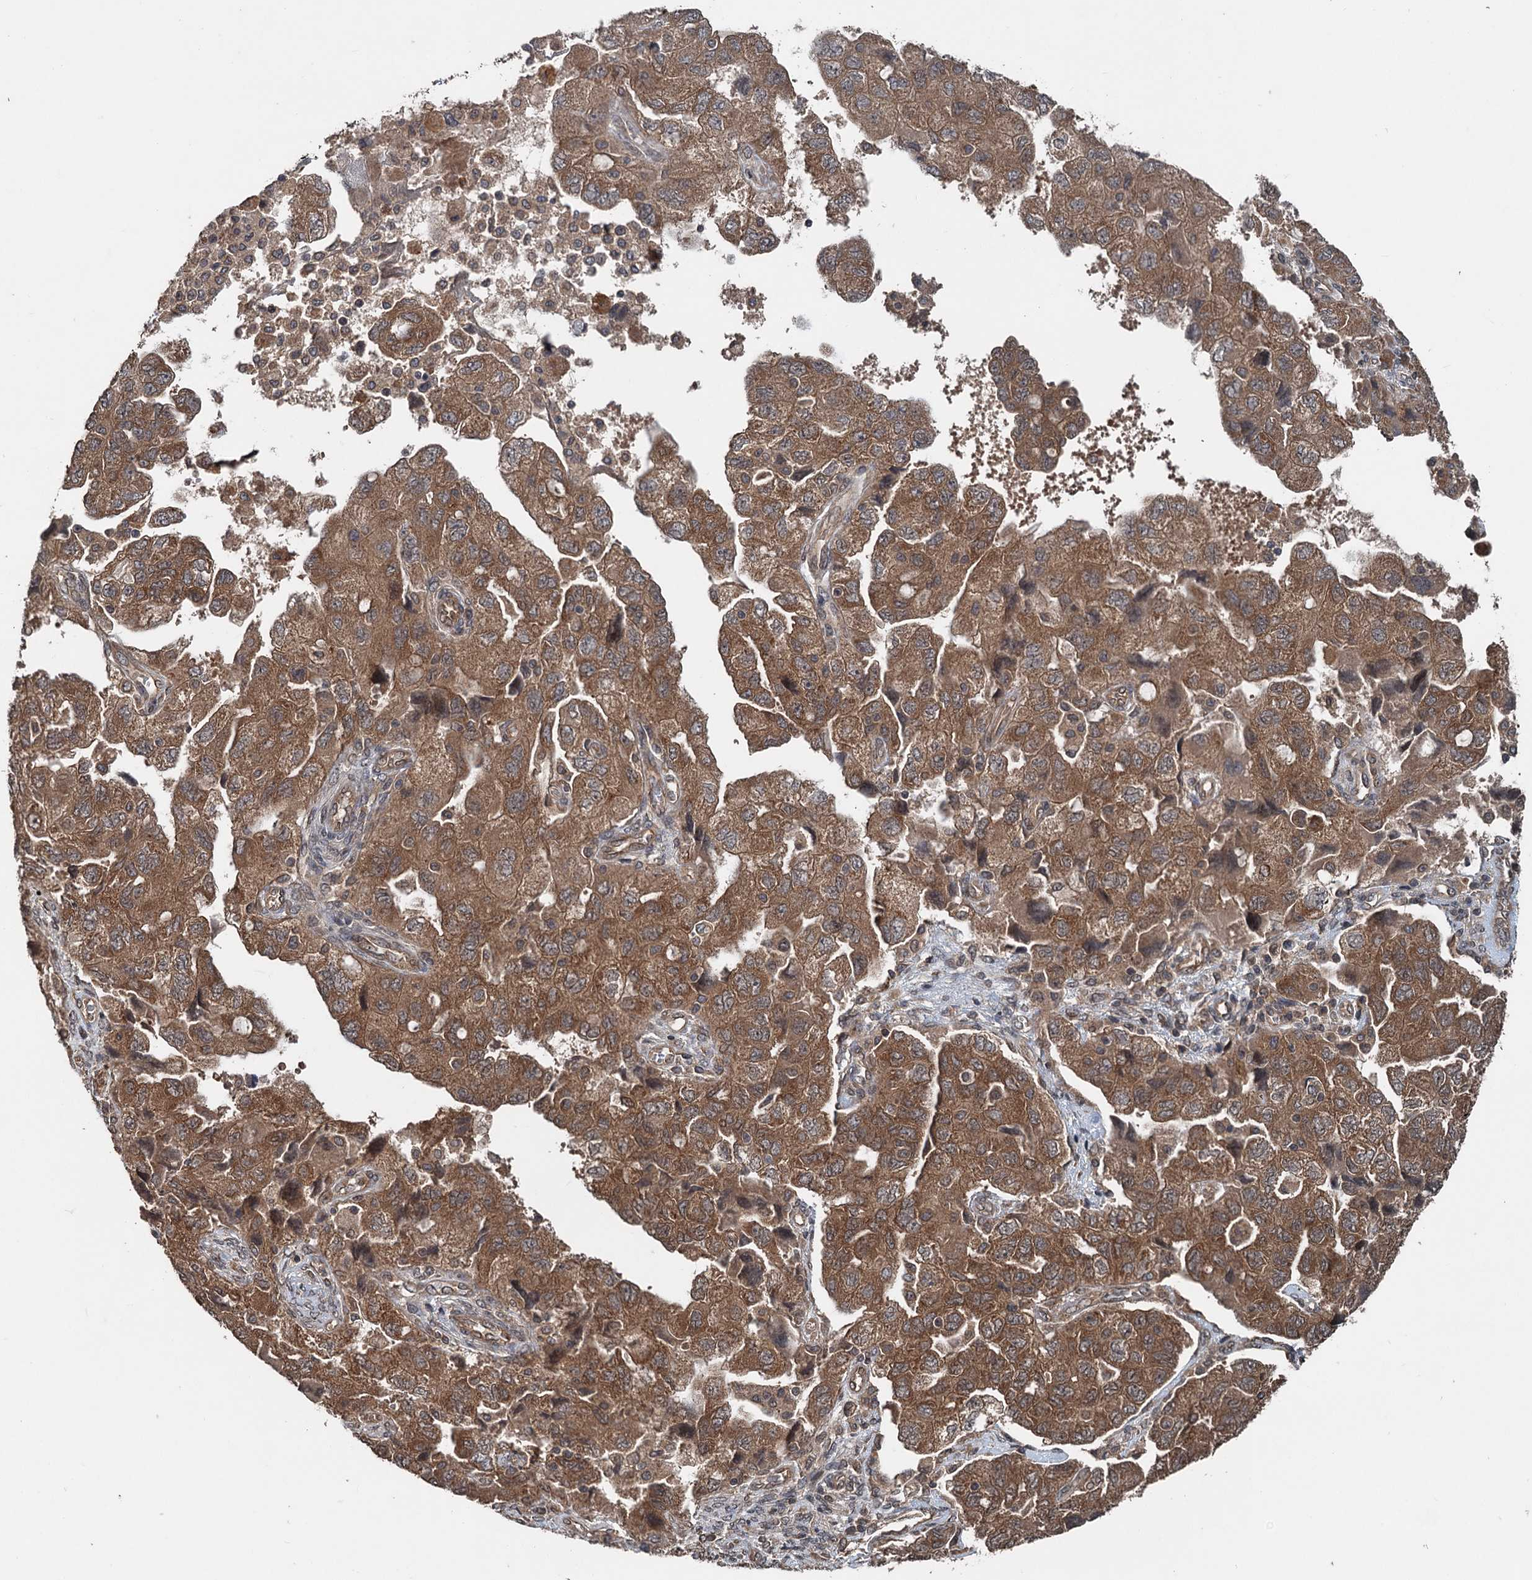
{"staining": {"intensity": "moderate", "quantity": ">75%", "location": "cytoplasmic/membranous"}, "tissue": "ovarian cancer", "cell_type": "Tumor cells", "image_type": "cancer", "snomed": [{"axis": "morphology", "description": "Carcinoma, NOS"}, {"axis": "morphology", "description": "Cystadenocarcinoma, serous, NOS"}, {"axis": "topography", "description": "Ovary"}], "caption": "Protein expression by IHC reveals moderate cytoplasmic/membranous staining in about >75% of tumor cells in carcinoma (ovarian).", "gene": "N4BP2L2", "patient": {"sex": "female", "age": 69}}